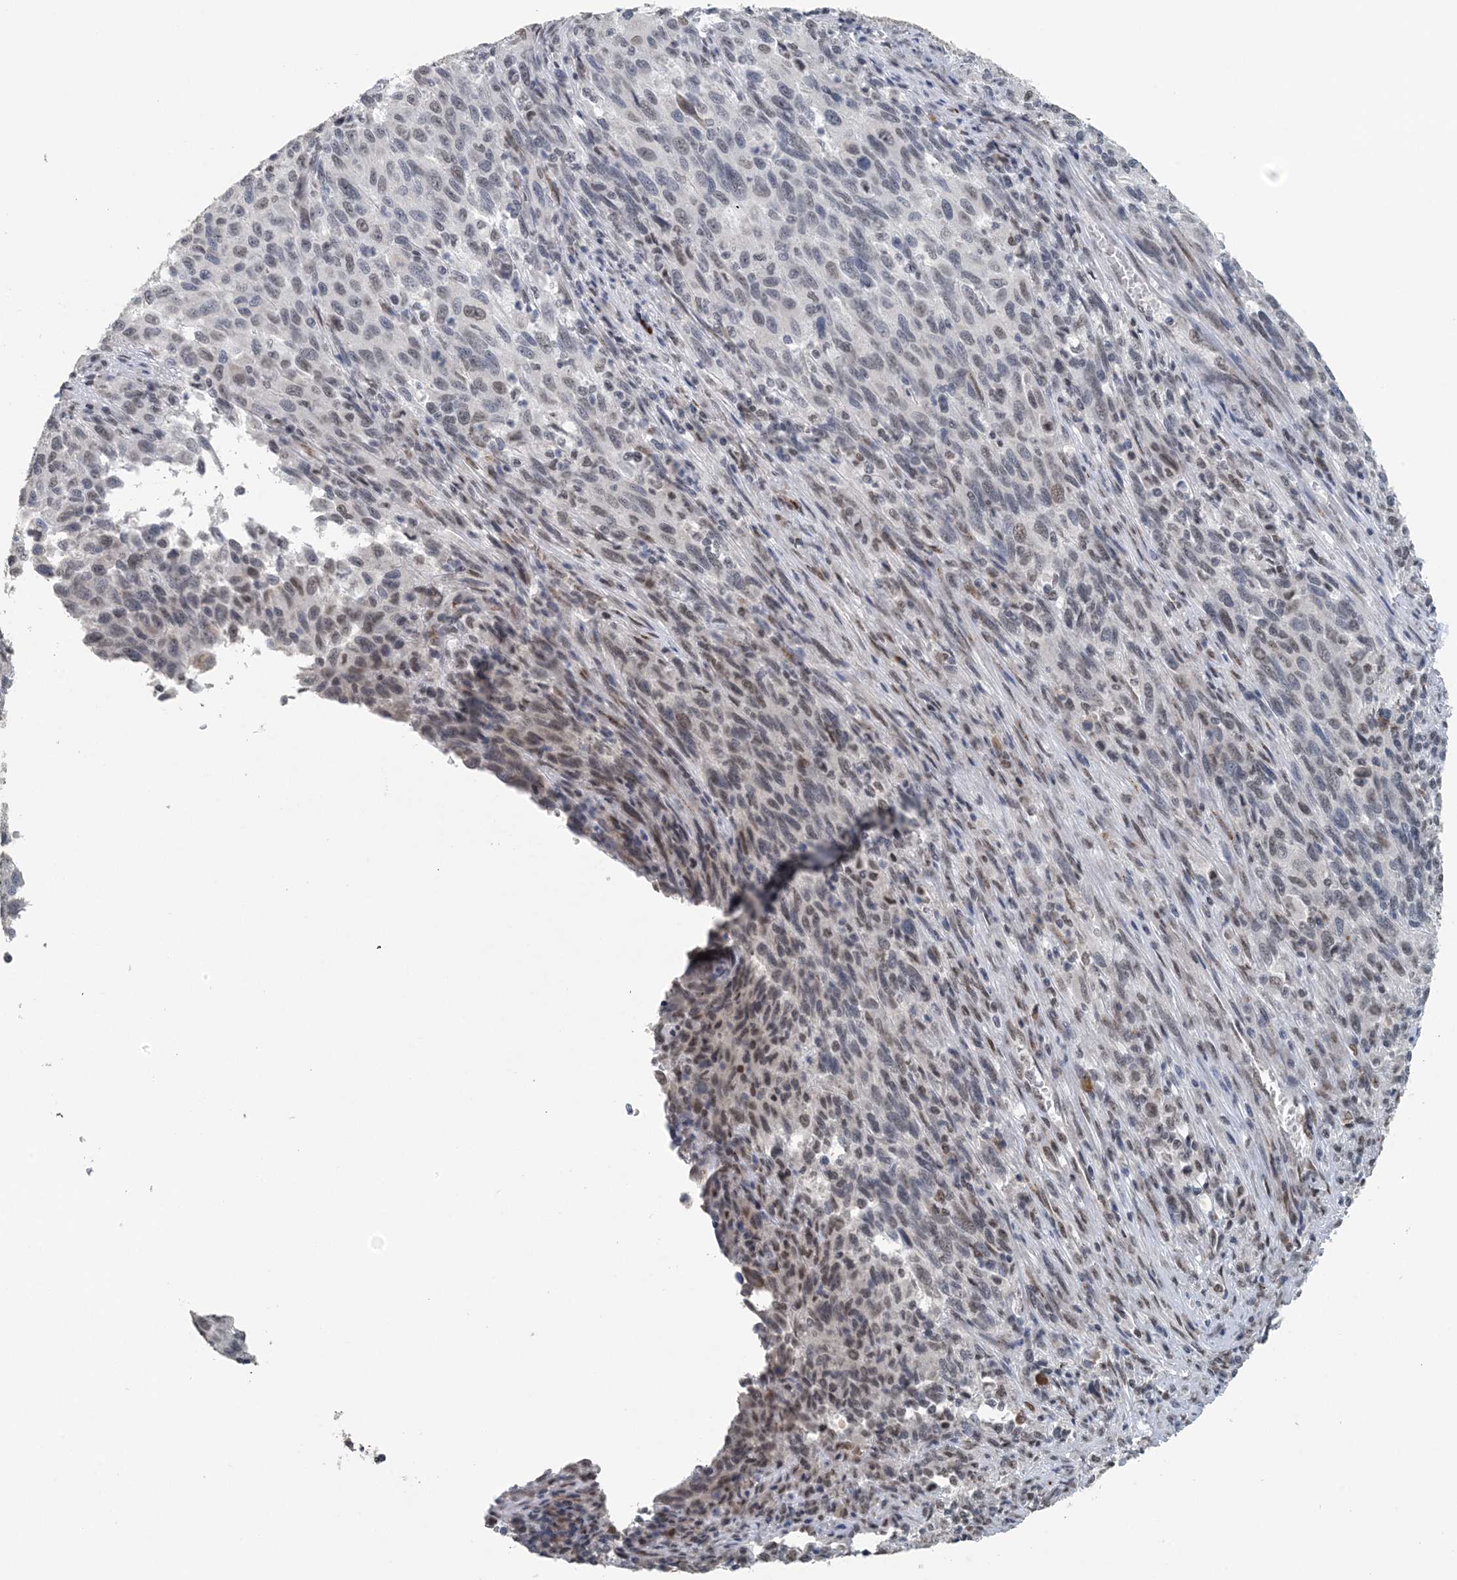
{"staining": {"intensity": "weak", "quantity": "<25%", "location": "nuclear"}, "tissue": "melanoma", "cell_type": "Tumor cells", "image_type": "cancer", "snomed": [{"axis": "morphology", "description": "Malignant melanoma, Metastatic site"}, {"axis": "topography", "description": "Lymph node"}], "caption": "A high-resolution histopathology image shows IHC staining of malignant melanoma (metastatic site), which reveals no significant expression in tumor cells. (DAB IHC, high magnification).", "gene": "MBD2", "patient": {"sex": "male", "age": 61}}